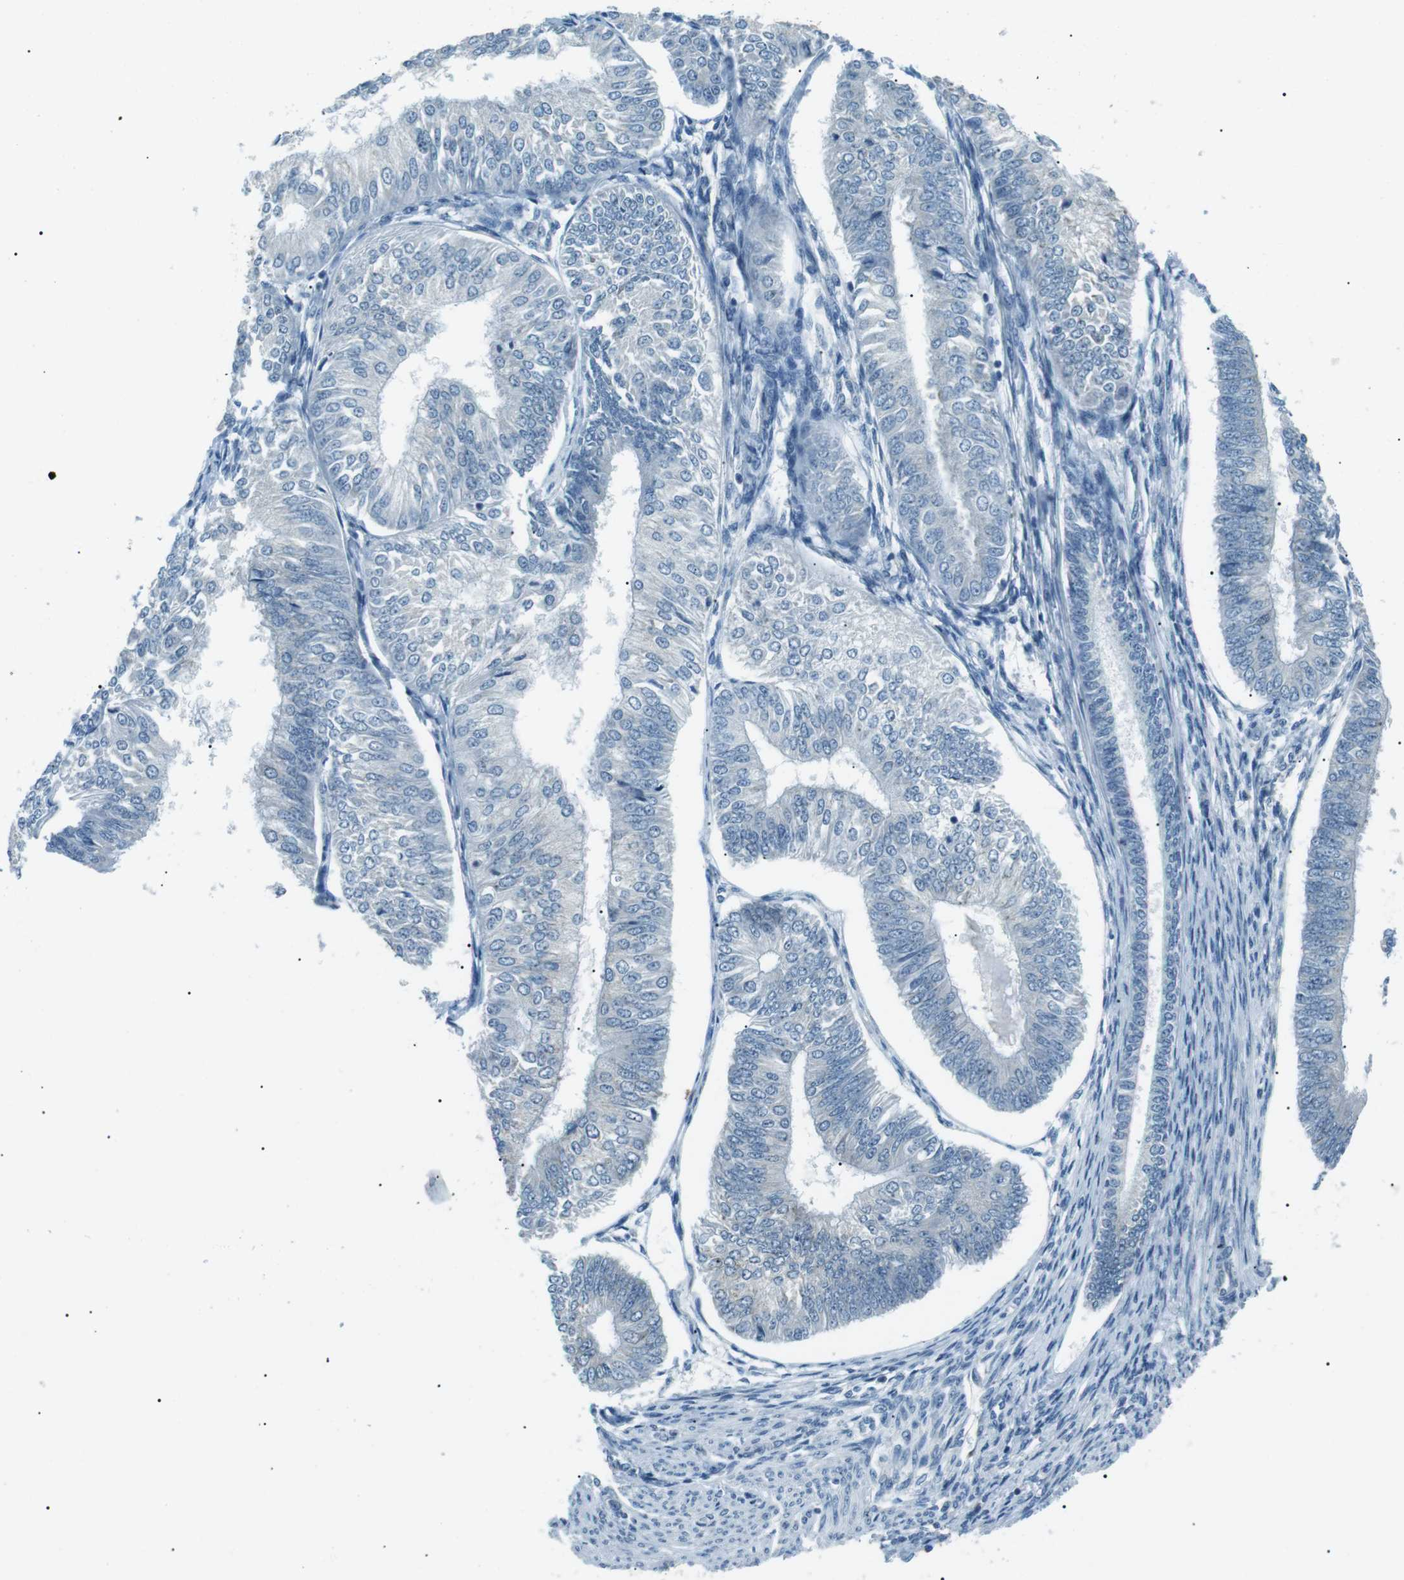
{"staining": {"intensity": "negative", "quantity": "none", "location": "none"}, "tissue": "endometrial cancer", "cell_type": "Tumor cells", "image_type": "cancer", "snomed": [{"axis": "morphology", "description": "Adenocarcinoma, NOS"}, {"axis": "topography", "description": "Endometrium"}], "caption": "DAB immunohistochemical staining of endometrial cancer shows no significant positivity in tumor cells.", "gene": "SERPINB2", "patient": {"sex": "female", "age": 58}}